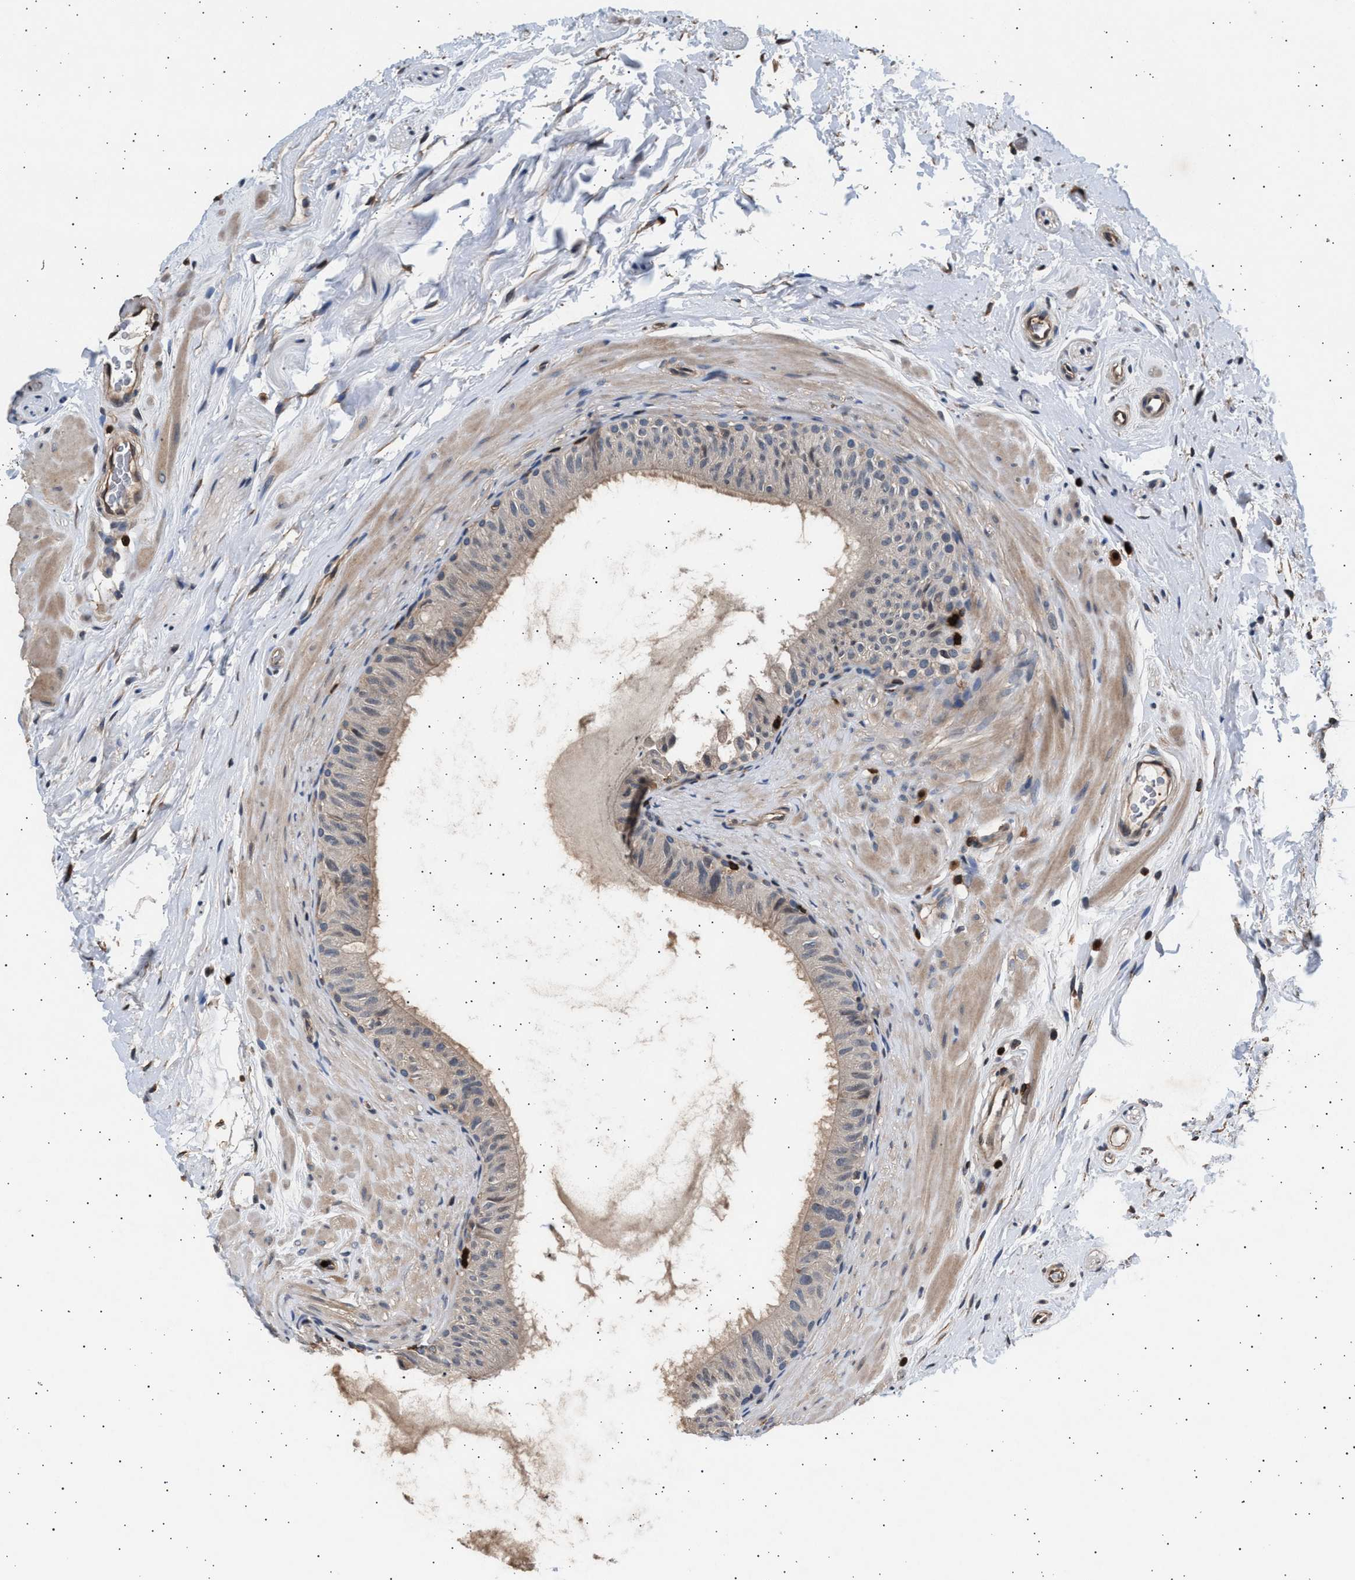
{"staining": {"intensity": "weak", "quantity": "<25%", "location": "cytoplasmic/membranous"}, "tissue": "epididymis", "cell_type": "Glandular cells", "image_type": "normal", "snomed": [{"axis": "morphology", "description": "Normal tissue, NOS"}, {"axis": "topography", "description": "Epididymis"}], "caption": "Glandular cells are negative for protein expression in normal human epididymis. (DAB (3,3'-diaminobenzidine) immunohistochemistry with hematoxylin counter stain).", "gene": "GRAP2", "patient": {"sex": "male", "age": 34}}